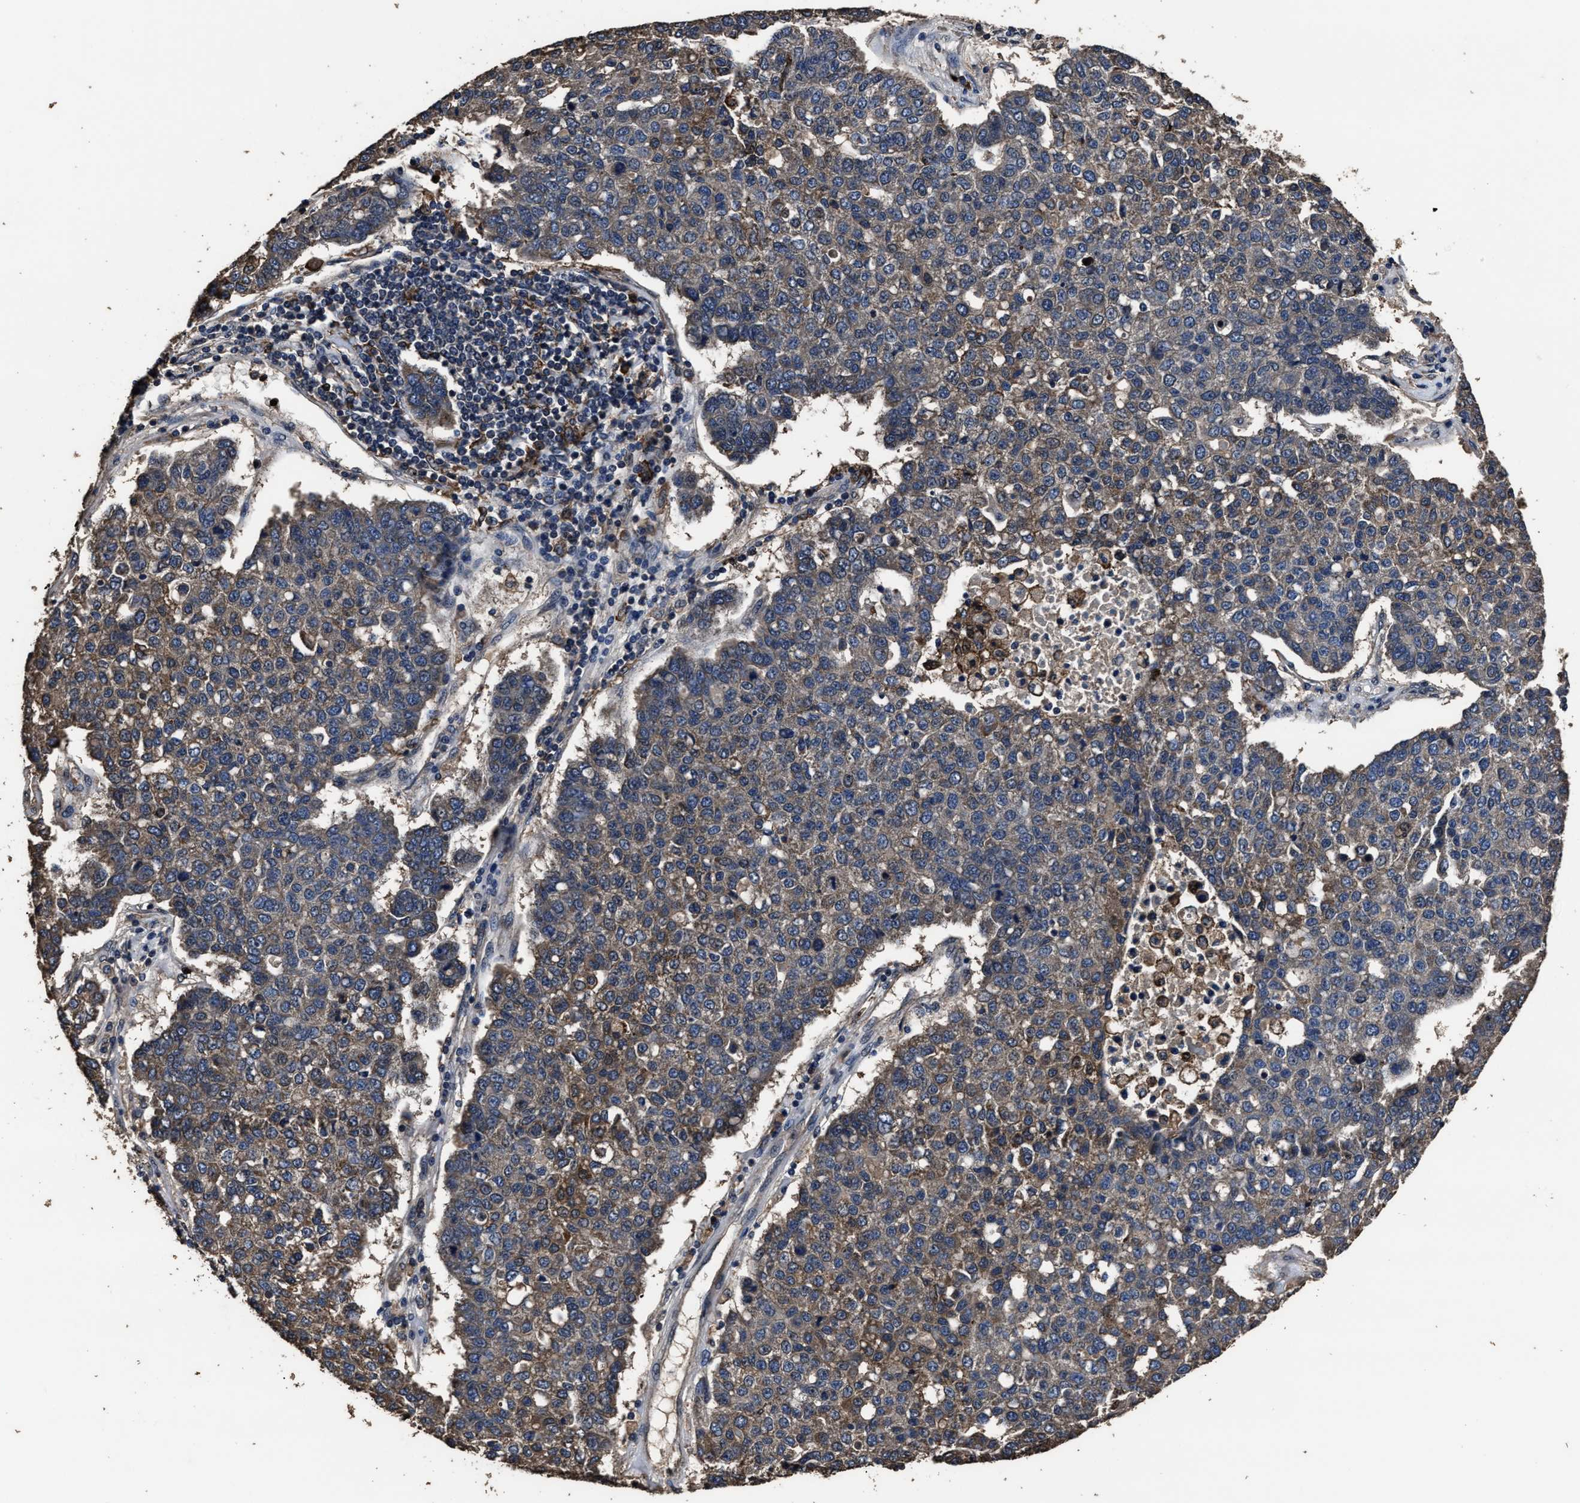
{"staining": {"intensity": "moderate", "quantity": "25%-75%", "location": "cytoplasmic/membranous"}, "tissue": "pancreatic cancer", "cell_type": "Tumor cells", "image_type": "cancer", "snomed": [{"axis": "morphology", "description": "Adenocarcinoma, NOS"}, {"axis": "topography", "description": "Pancreas"}], "caption": "This is a micrograph of IHC staining of pancreatic cancer (adenocarcinoma), which shows moderate positivity in the cytoplasmic/membranous of tumor cells.", "gene": "RSBN1L", "patient": {"sex": "female", "age": 61}}